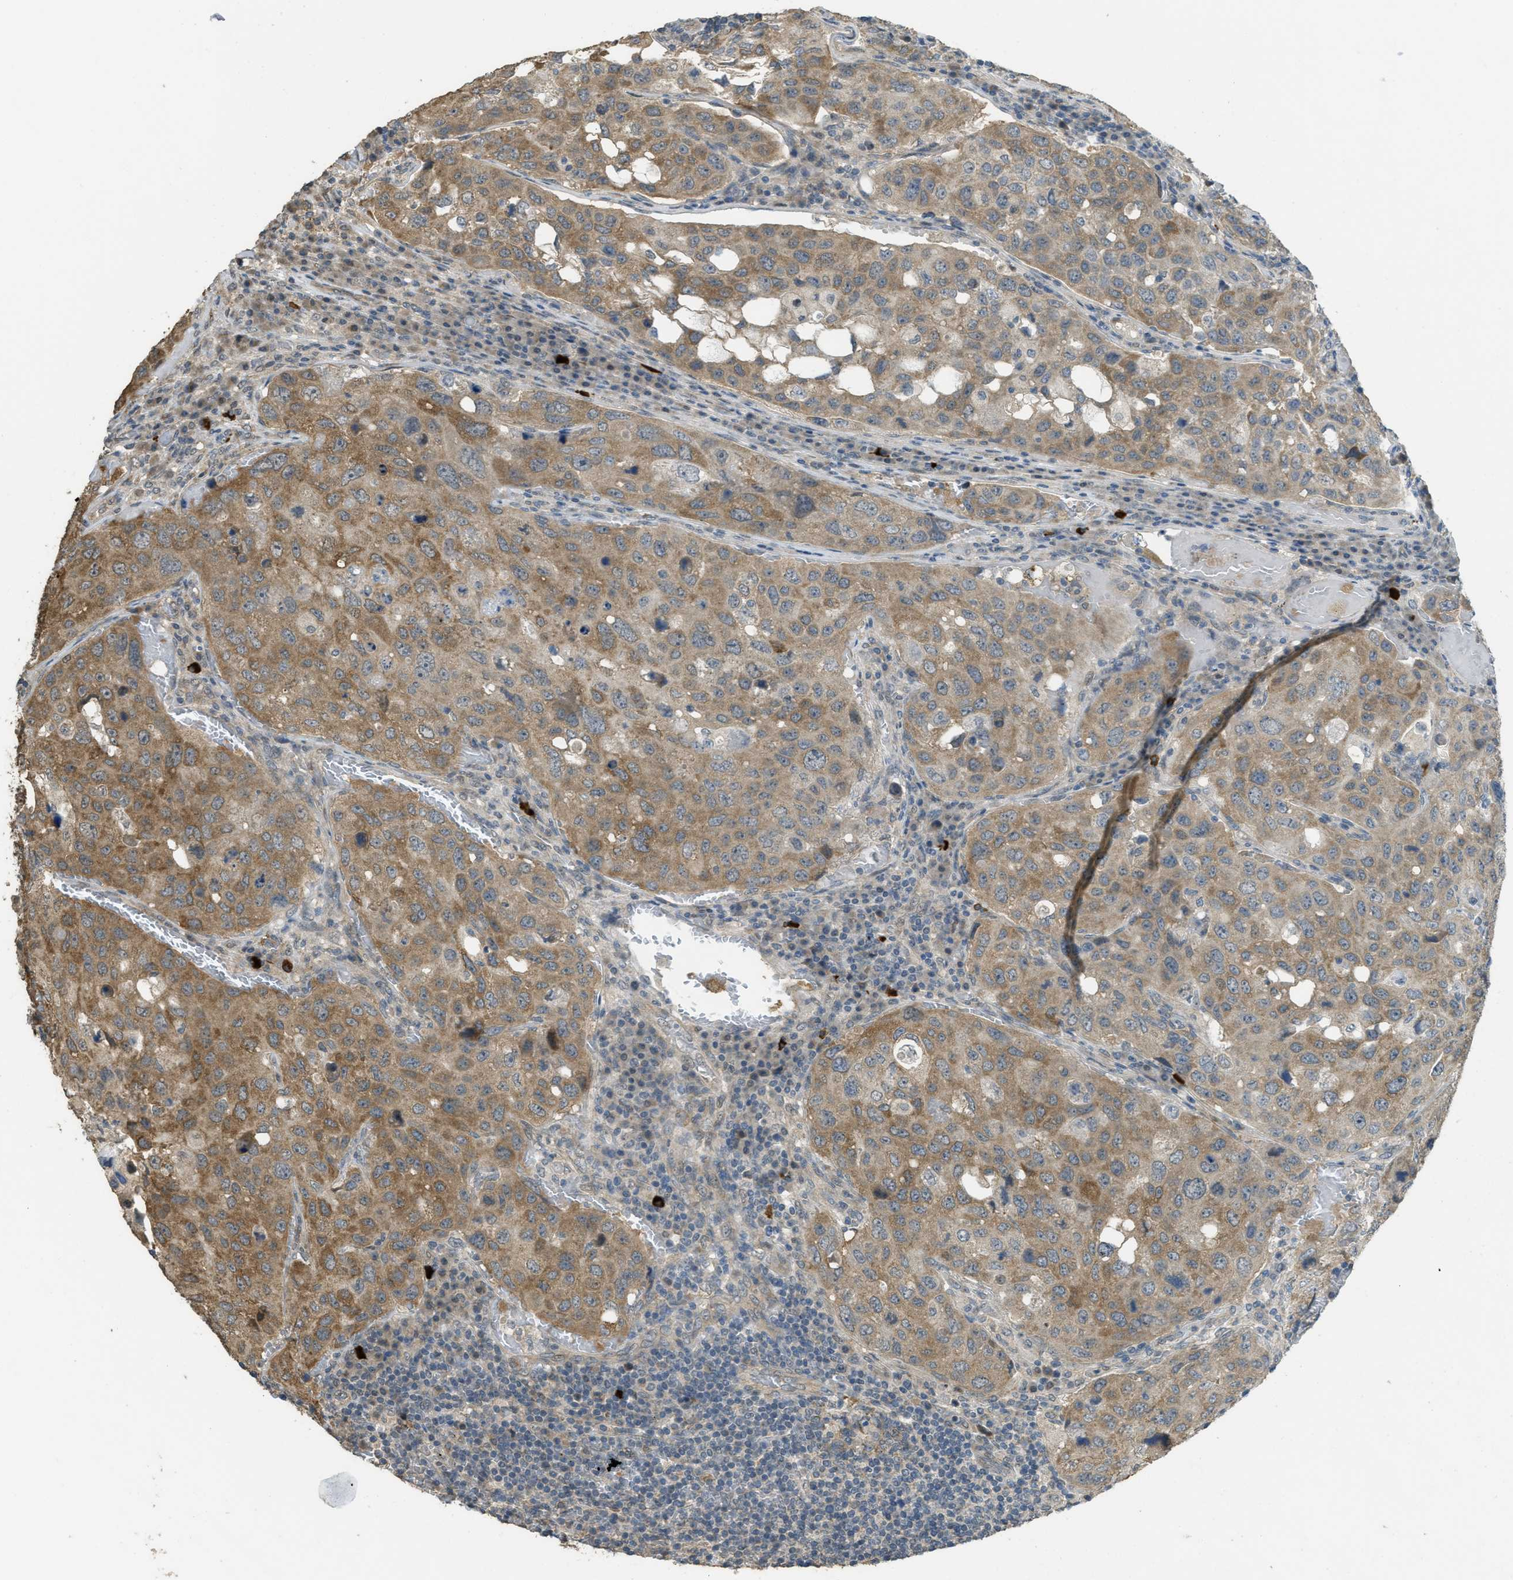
{"staining": {"intensity": "moderate", "quantity": ">75%", "location": "cytoplasmic/membranous"}, "tissue": "urothelial cancer", "cell_type": "Tumor cells", "image_type": "cancer", "snomed": [{"axis": "morphology", "description": "Urothelial carcinoma, High grade"}, {"axis": "topography", "description": "Lymph node"}, {"axis": "topography", "description": "Urinary bladder"}], "caption": "Urothelial cancer stained with DAB immunohistochemistry reveals medium levels of moderate cytoplasmic/membranous staining in approximately >75% of tumor cells. Immunohistochemistry stains the protein in brown and the nuclei are stained blue.", "gene": "IGF2BP2", "patient": {"sex": "male", "age": 51}}